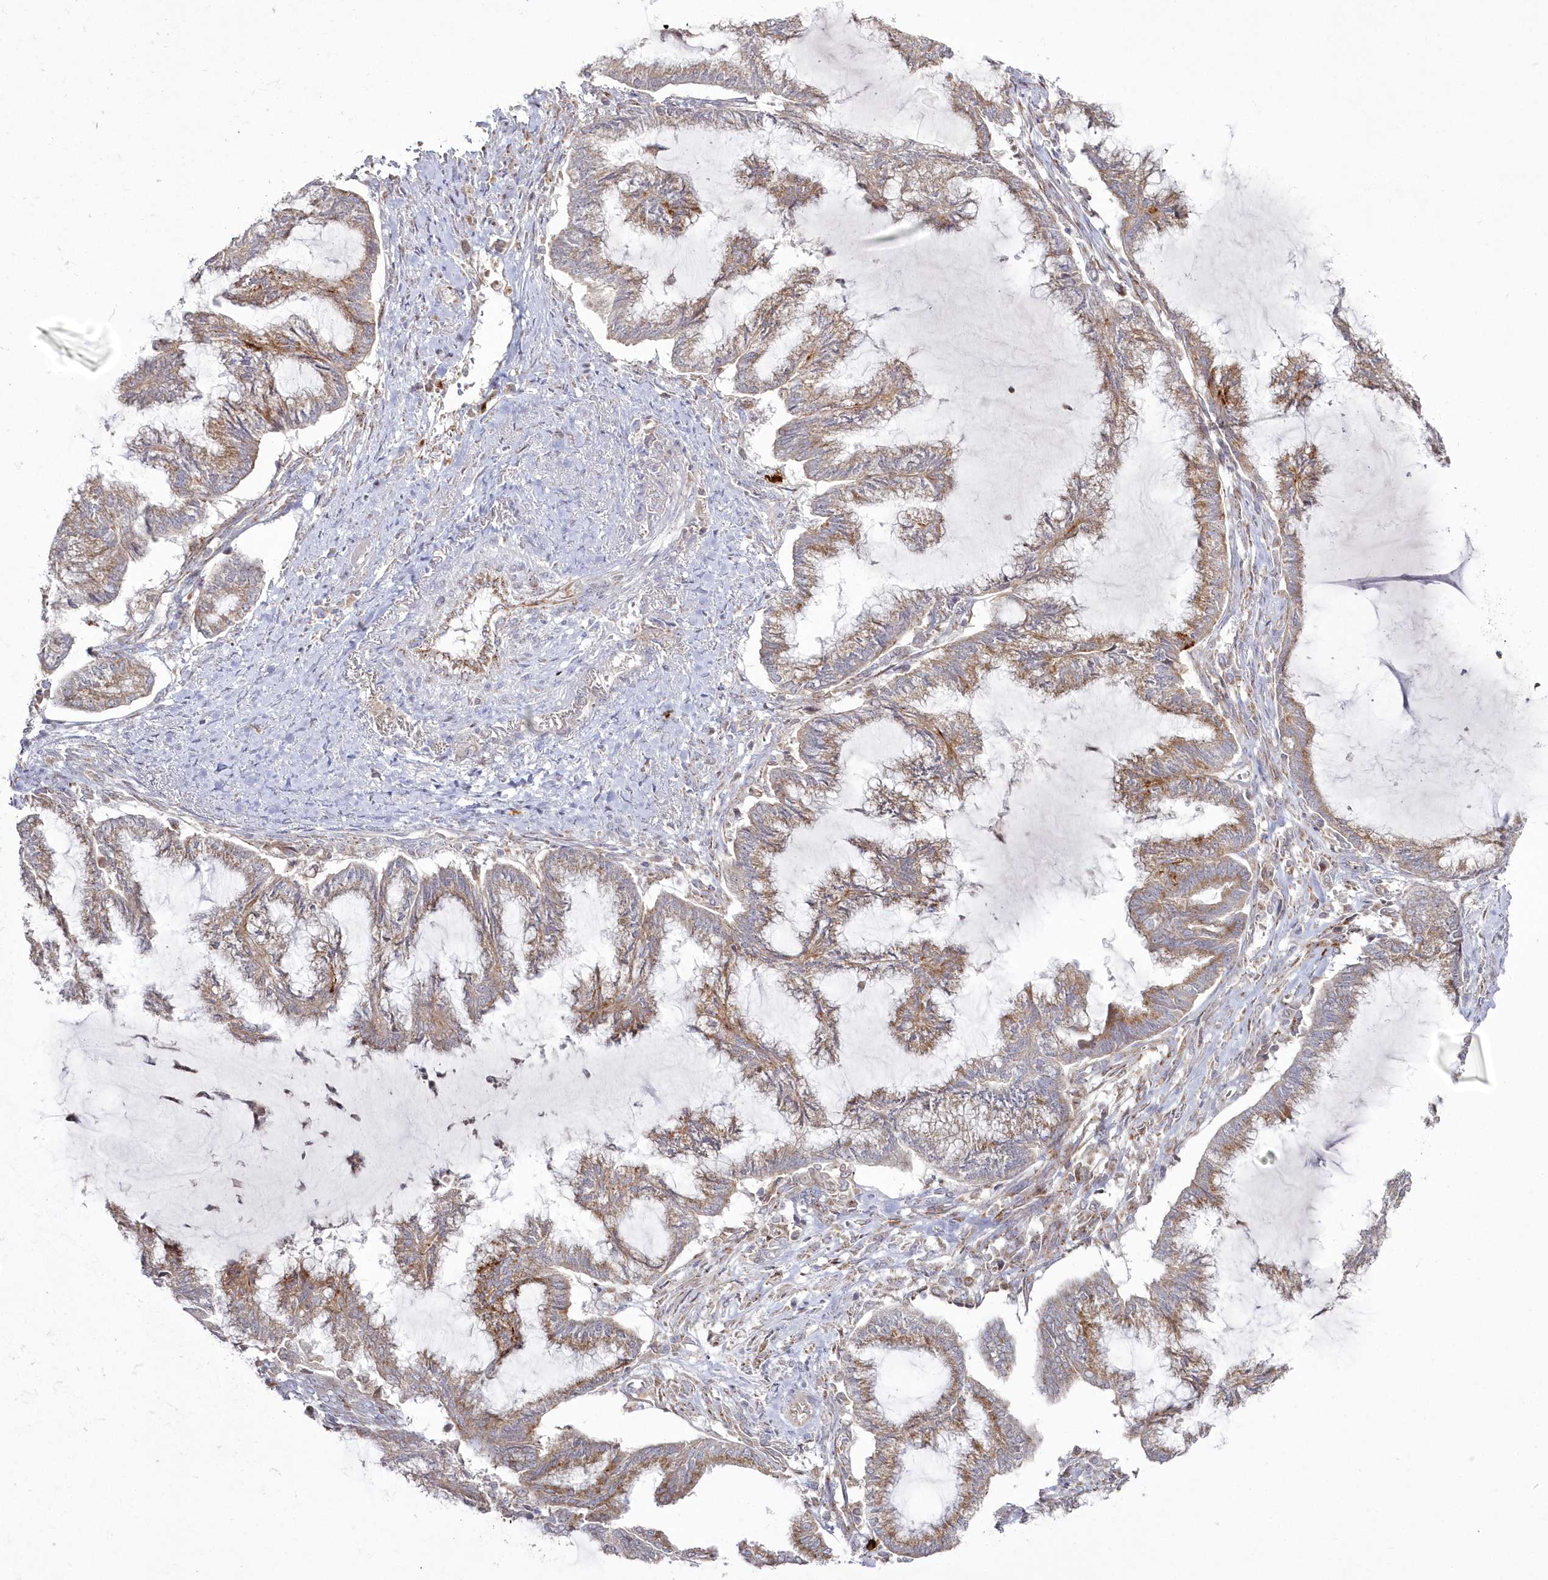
{"staining": {"intensity": "moderate", "quantity": "25%-75%", "location": "cytoplasmic/membranous"}, "tissue": "endometrial cancer", "cell_type": "Tumor cells", "image_type": "cancer", "snomed": [{"axis": "morphology", "description": "Adenocarcinoma, NOS"}, {"axis": "topography", "description": "Endometrium"}], "caption": "Tumor cells display moderate cytoplasmic/membranous staining in approximately 25%-75% of cells in adenocarcinoma (endometrial). The protein is stained brown, and the nuclei are stained in blue (DAB IHC with brightfield microscopy, high magnification).", "gene": "ARSB", "patient": {"sex": "female", "age": 86}}